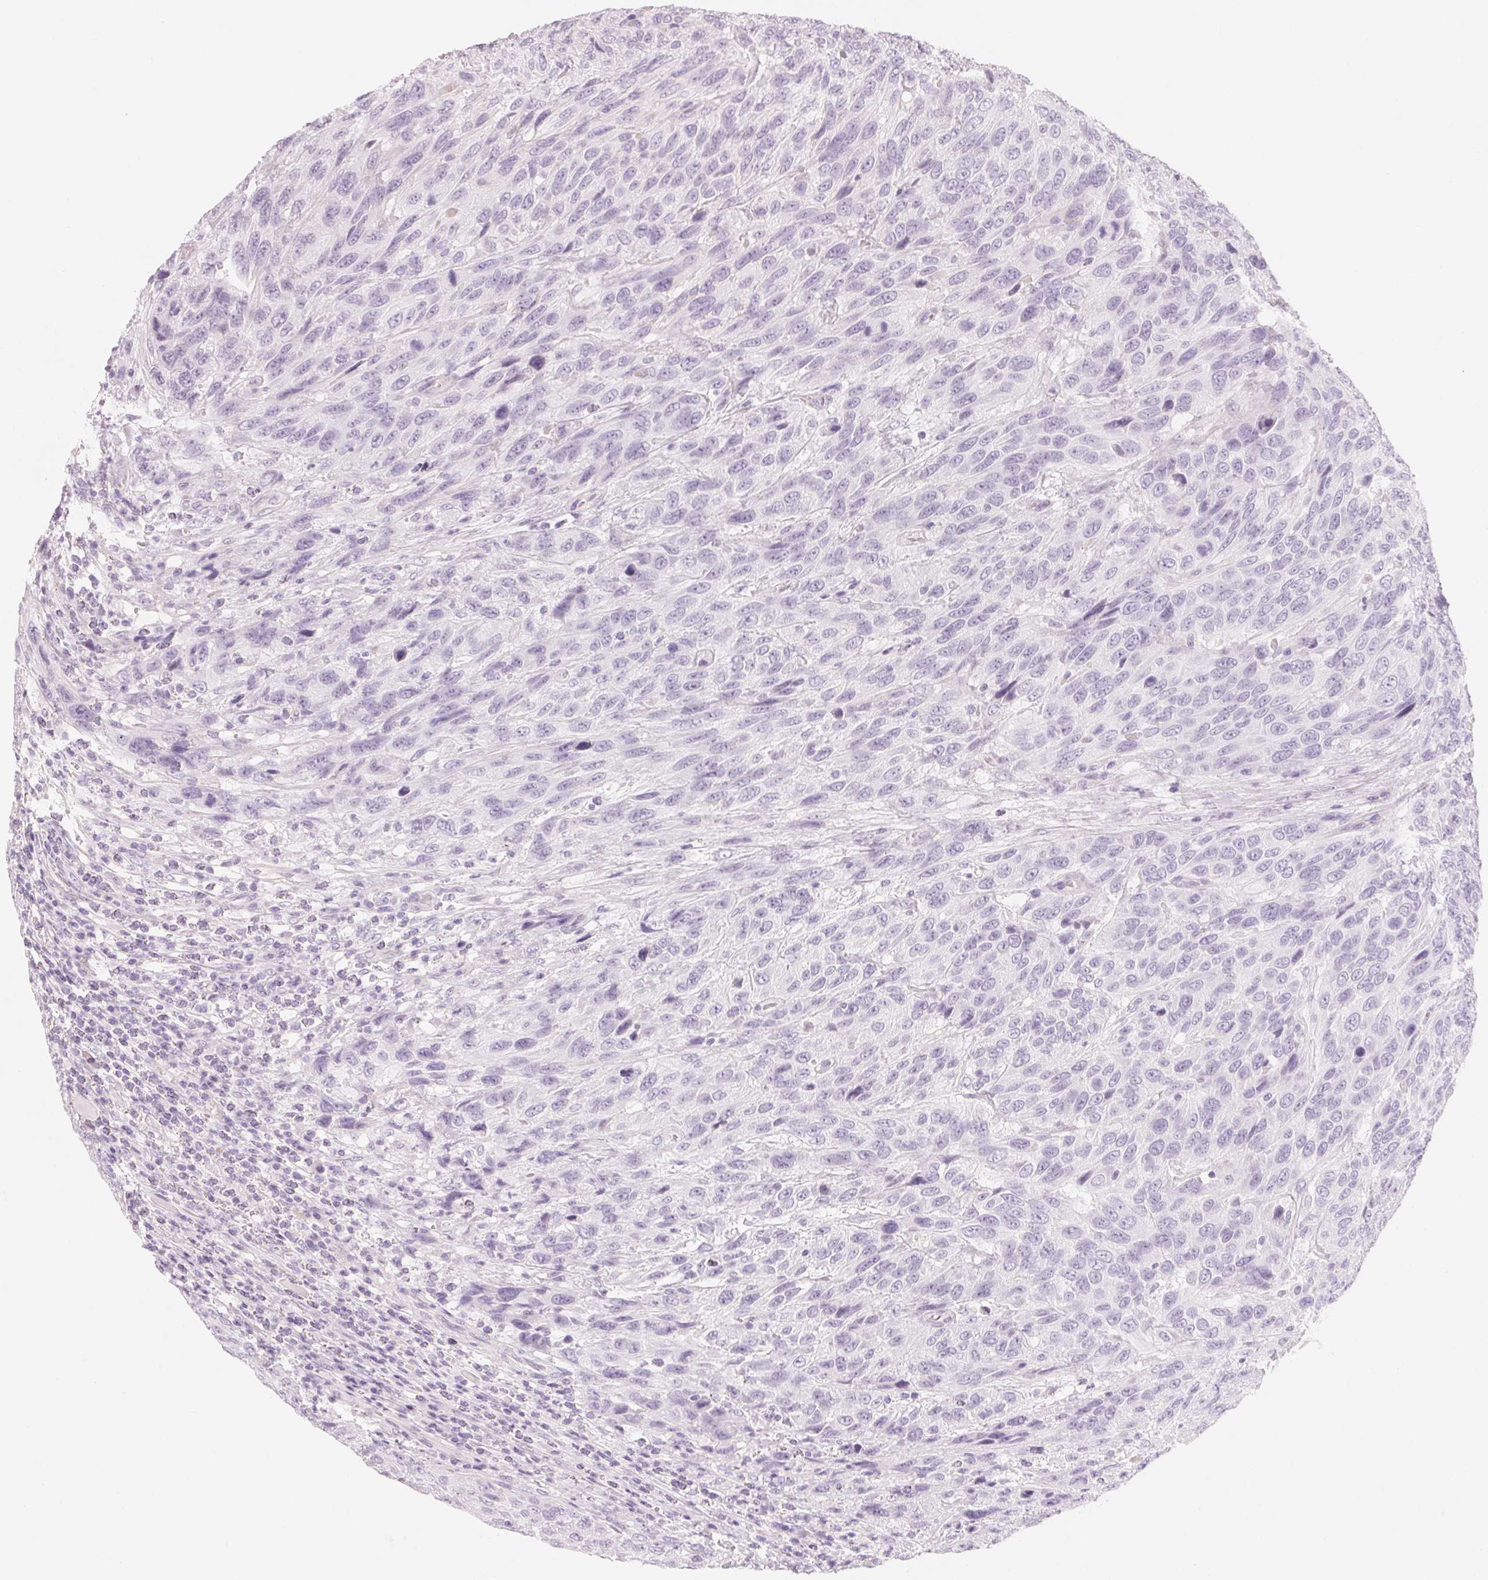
{"staining": {"intensity": "negative", "quantity": "none", "location": "none"}, "tissue": "urothelial cancer", "cell_type": "Tumor cells", "image_type": "cancer", "snomed": [{"axis": "morphology", "description": "Urothelial carcinoma, High grade"}, {"axis": "topography", "description": "Urinary bladder"}], "caption": "The immunohistochemistry (IHC) micrograph has no significant staining in tumor cells of urothelial cancer tissue. Brightfield microscopy of immunohistochemistry (IHC) stained with DAB (3,3'-diaminobenzidine) (brown) and hematoxylin (blue), captured at high magnification.", "gene": "CFHR2", "patient": {"sex": "female", "age": 70}}